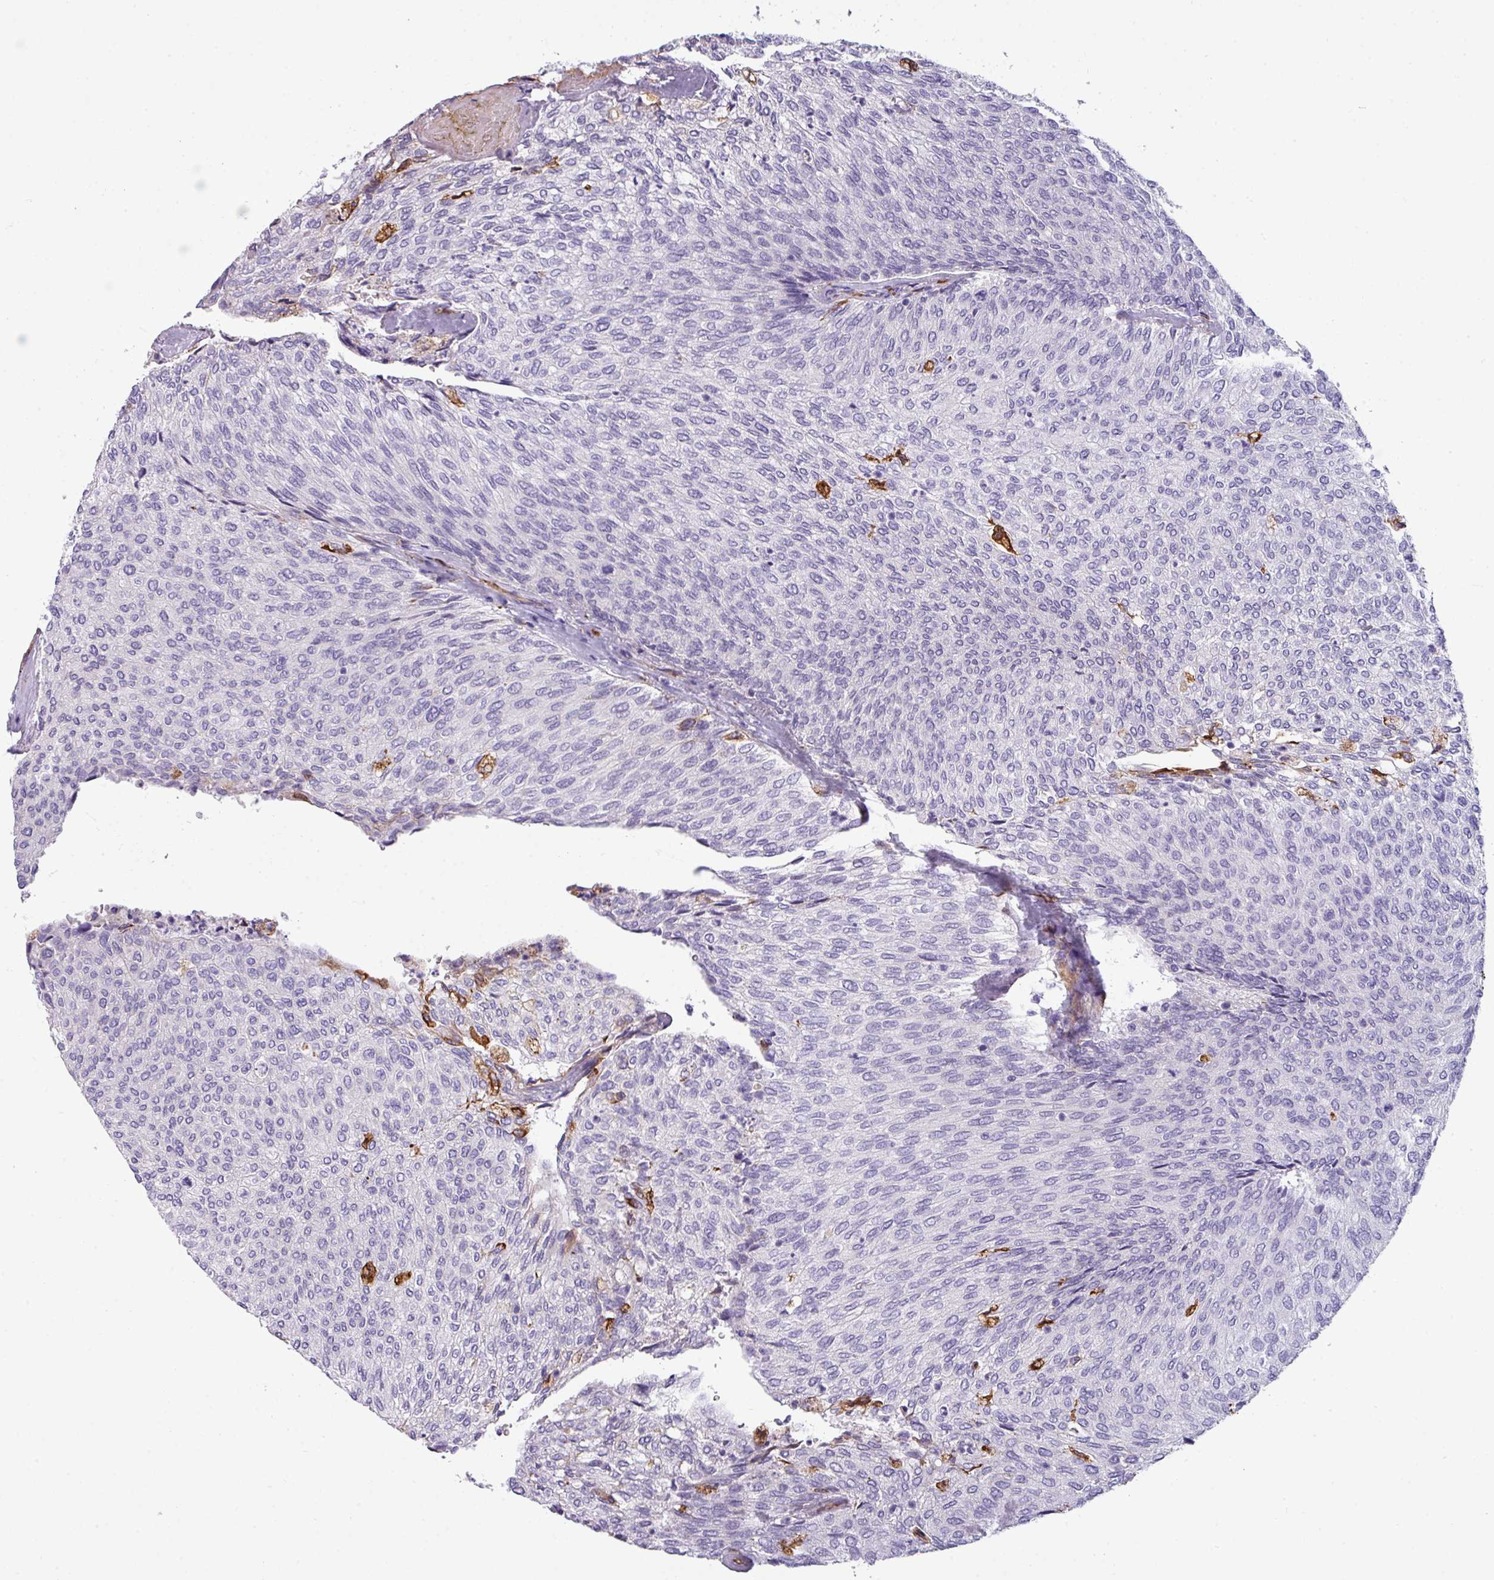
{"staining": {"intensity": "negative", "quantity": "none", "location": "none"}, "tissue": "urothelial cancer", "cell_type": "Tumor cells", "image_type": "cancer", "snomed": [{"axis": "morphology", "description": "Urothelial carcinoma, Low grade"}, {"axis": "topography", "description": "Urinary bladder"}], "caption": "An image of human urothelial cancer is negative for staining in tumor cells.", "gene": "BUD23", "patient": {"sex": "female", "age": 79}}